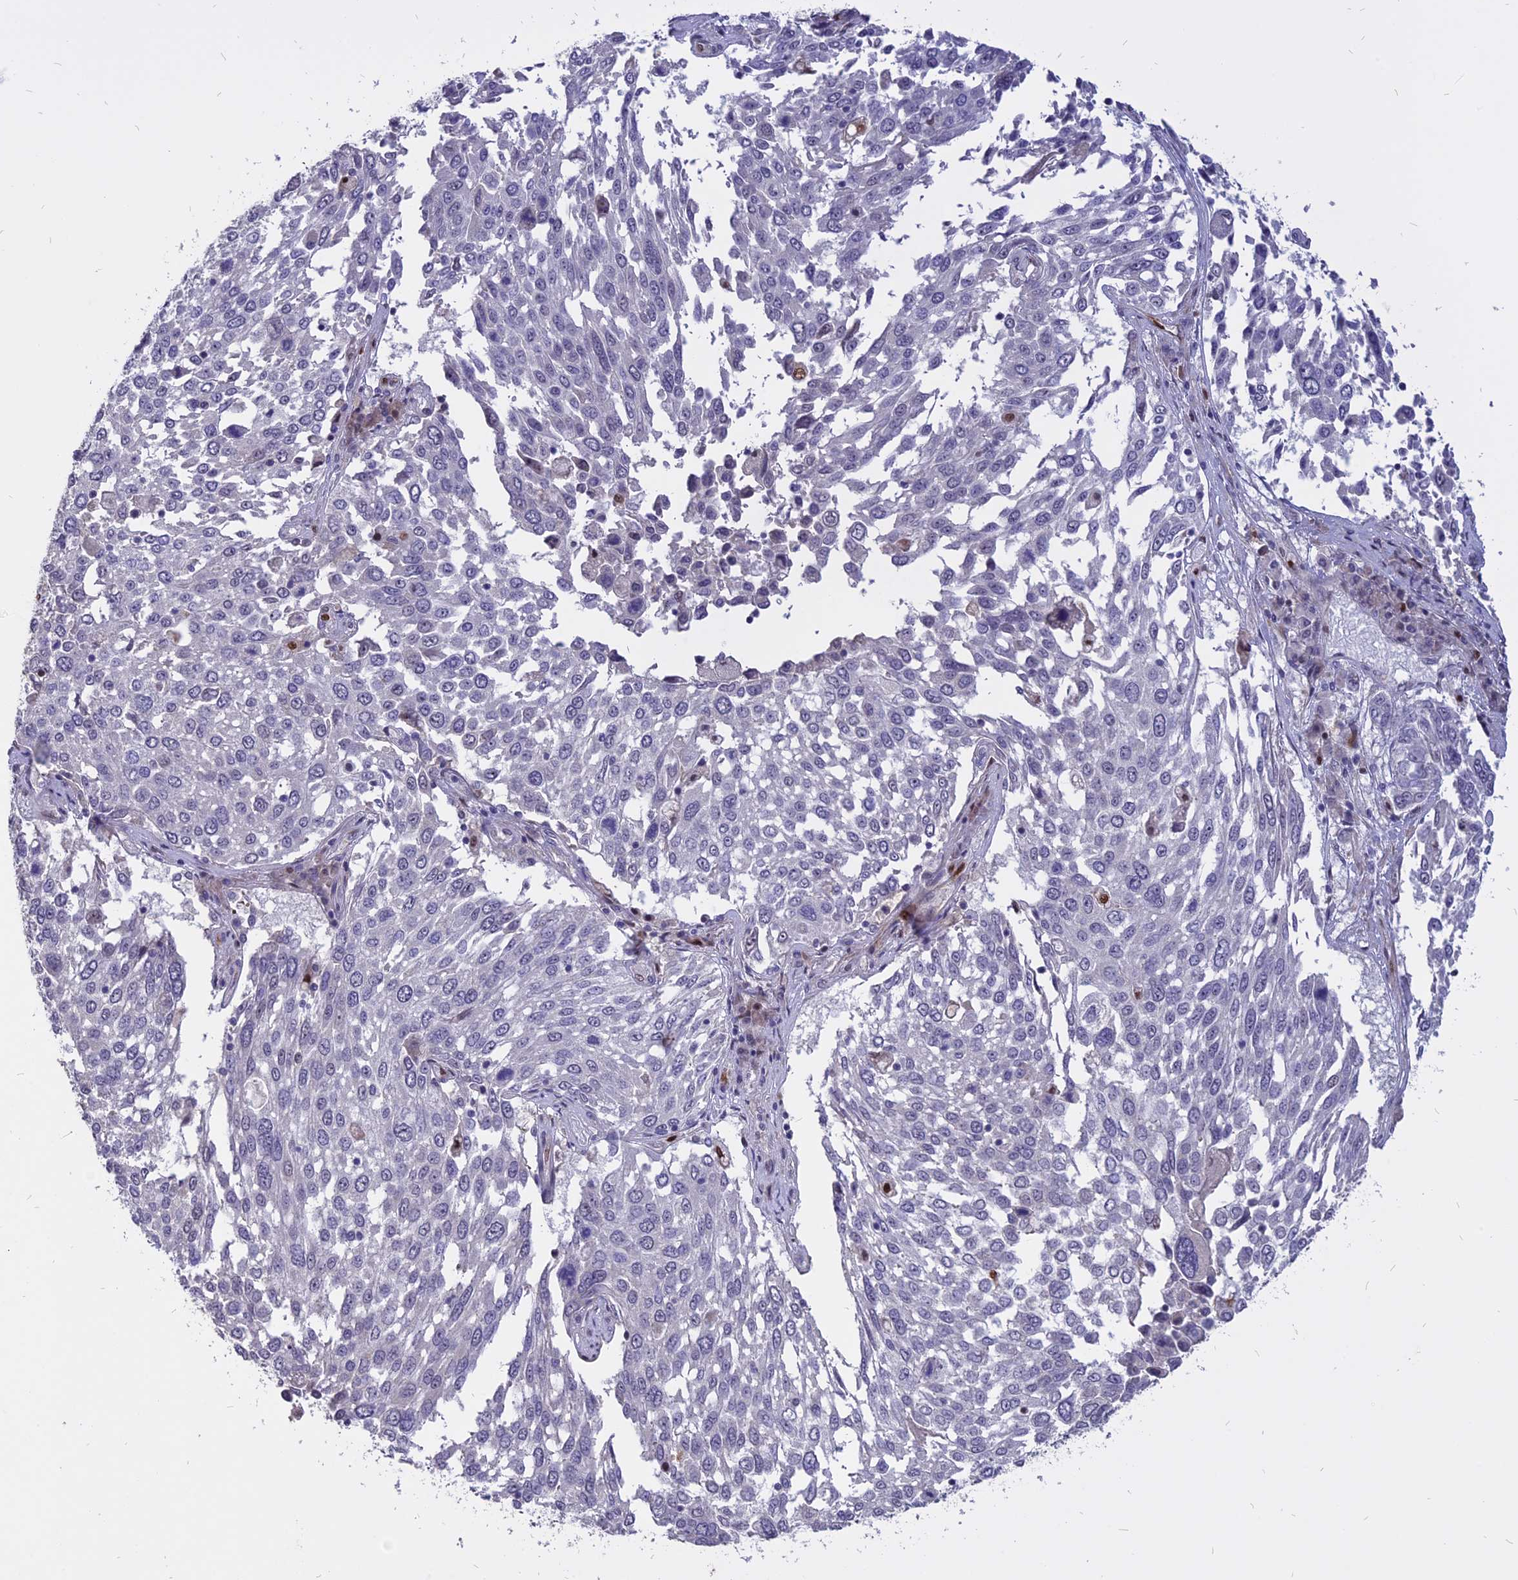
{"staining": {"intensity": "negative", "quantity": "none", "location": "none"}, "tissue": "lung cancer", "cell_type": "Tumor cells", "image_type": "cancer", "snomed": [{"axis": "morphology", "description": "Squamous cell carcinoma, NOS"}, {"axis": "topography", "description": "Lung"}], "caption": "Immunohistochemistry of human lung squamous cell carcinoma displays no positivity in tumor cells.", "gene": "TMEM263", "patient": {"sex": "male", "age": 65}}